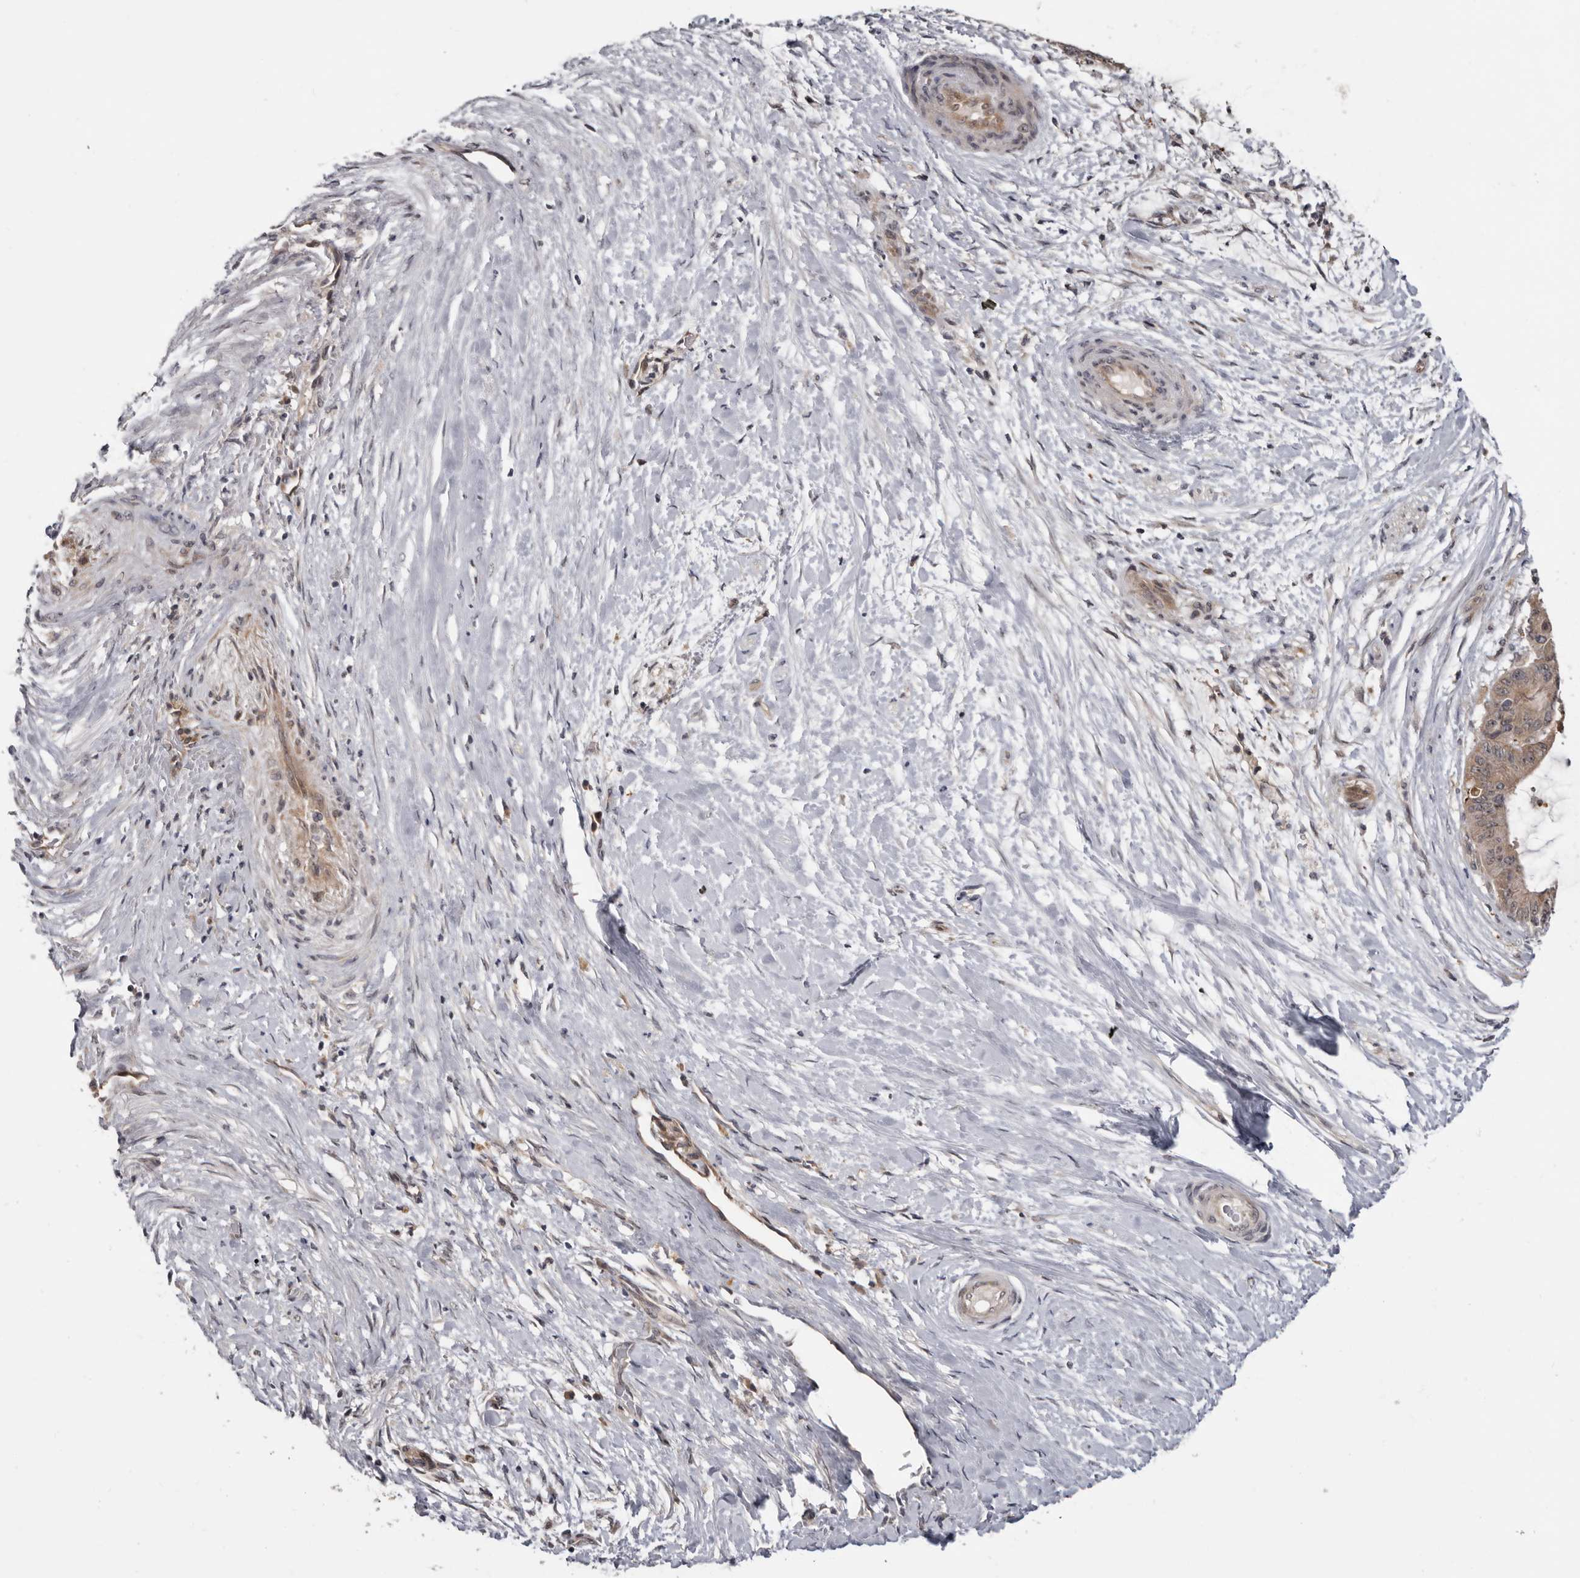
{"staining": {"intensity": "weak", "quantity": ">75%", "location": "cytoplasmic/membranous"}, "tissue": "liver cancer", "cell_type": "Tumor cells", "image_type": "cancer", "snomed": [{"axis": "morphology", "description": "Cholangiocarcinoma"}, {"axis": "topography", "description": "Liver"}], "caption": "DAB immunohistochemical staining of human liver cancer demonstrates weak cytoplasmic/membranous protein staining in about >75% of tumor cells.", "gene": "BAD", "patient": {"sex": "female", "age": 73}}